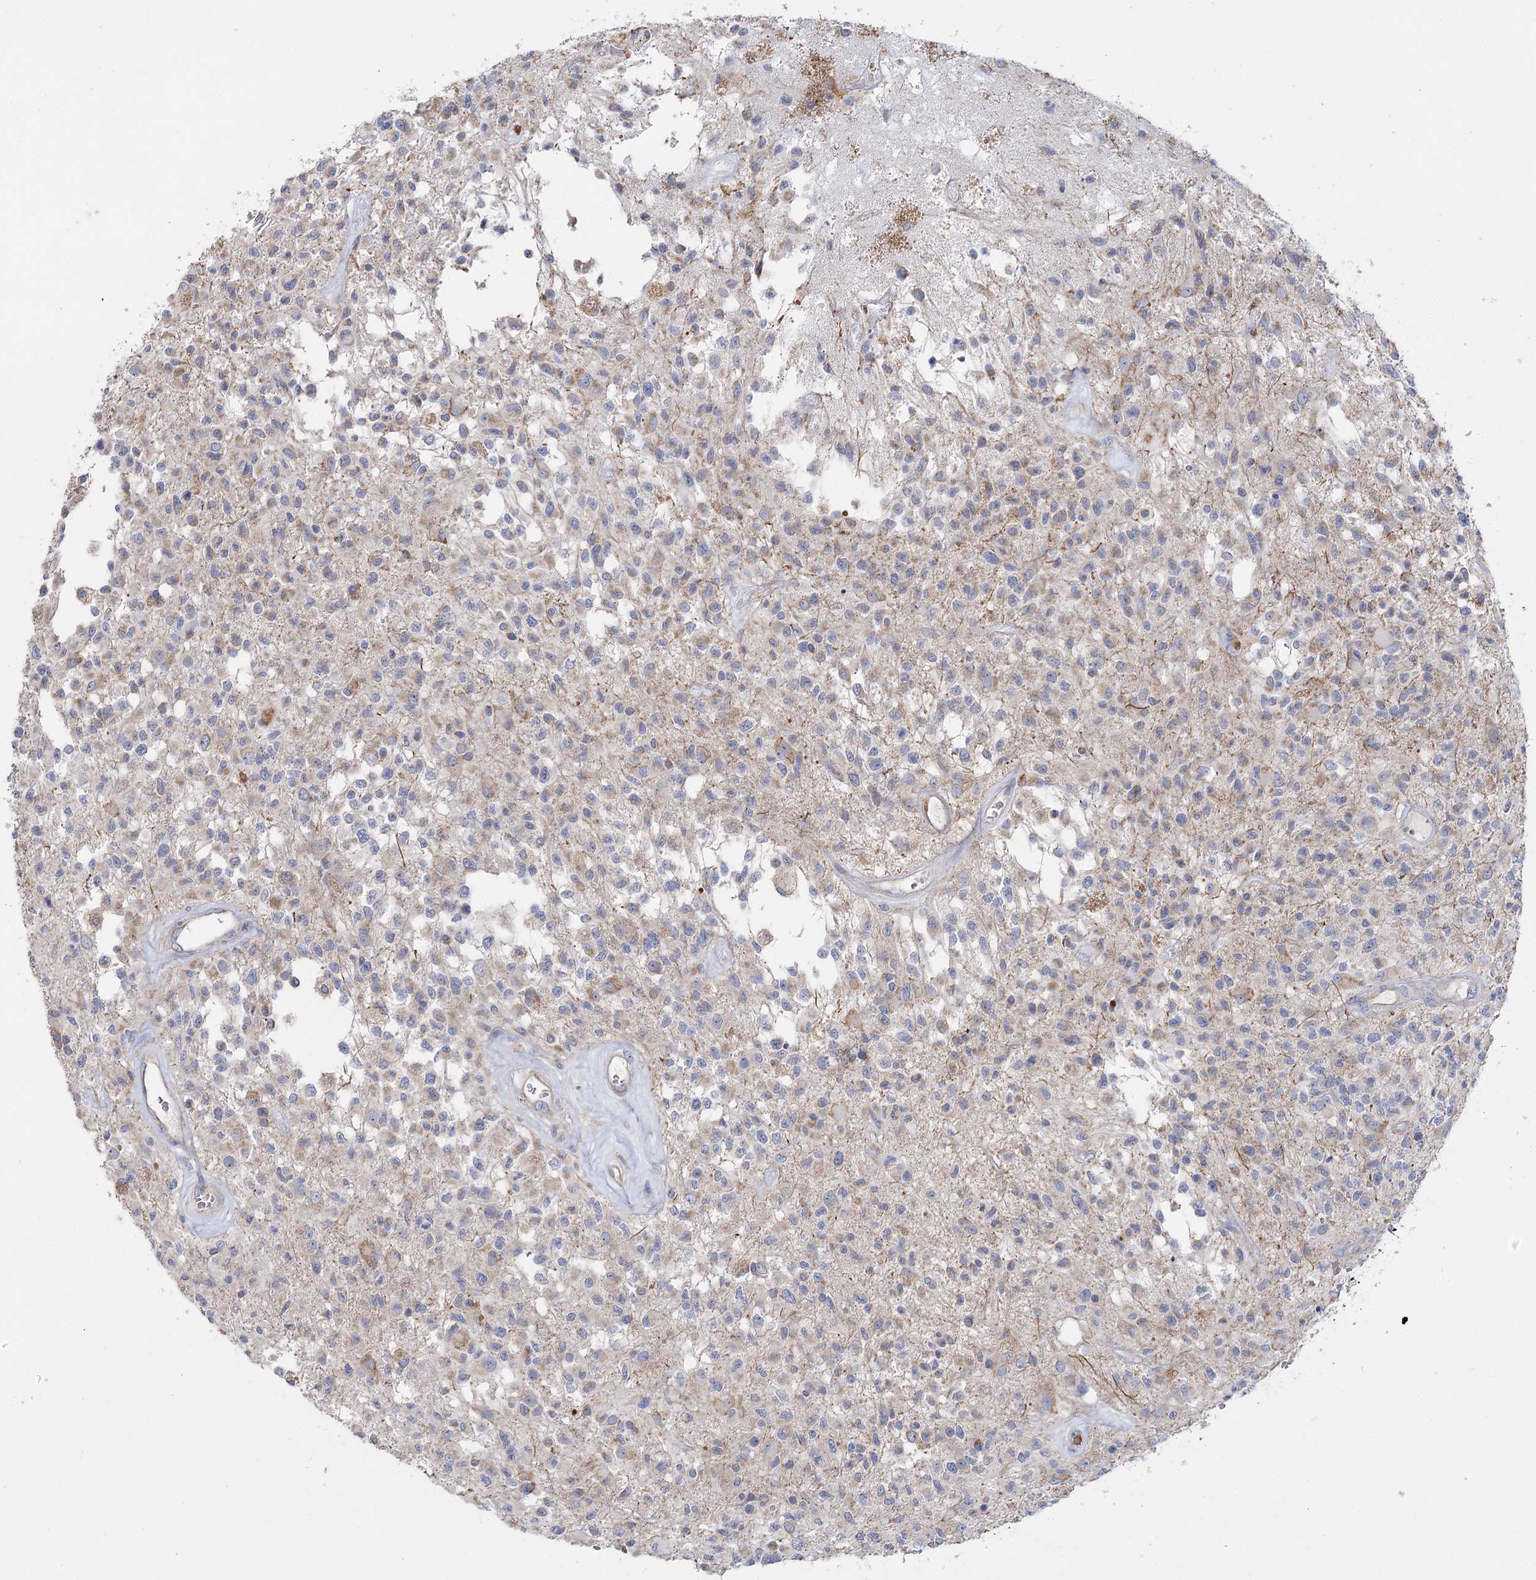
{"staining": {"intensity": "weak", "quantity": "<25%", "location": "cytoplasmic/membranous"}, "tissue": "glioma", "cell_type": "Tumor cells", "image_type": "cancer", "snomed": [{"axis": "morphology", "description": "Glioma, malignant, High grade"}, {"axis": "morphology", "description": "Glioblastoma, NOS"}, {"axis": "topography", "description": "Brain"}], "caption": "Immunohistochemistry image of neoplastic tissue: human glioma stained with DAB (3,3'-diaminobenzidine) exhibits no significant protein expression in tumor cells. (Brightfield microscopy of DAB (3,3'-diaminobenzidine) IHC at high magnification).", "gene": "TMEM187", "patient": {"sex": "male", "age": 60}}